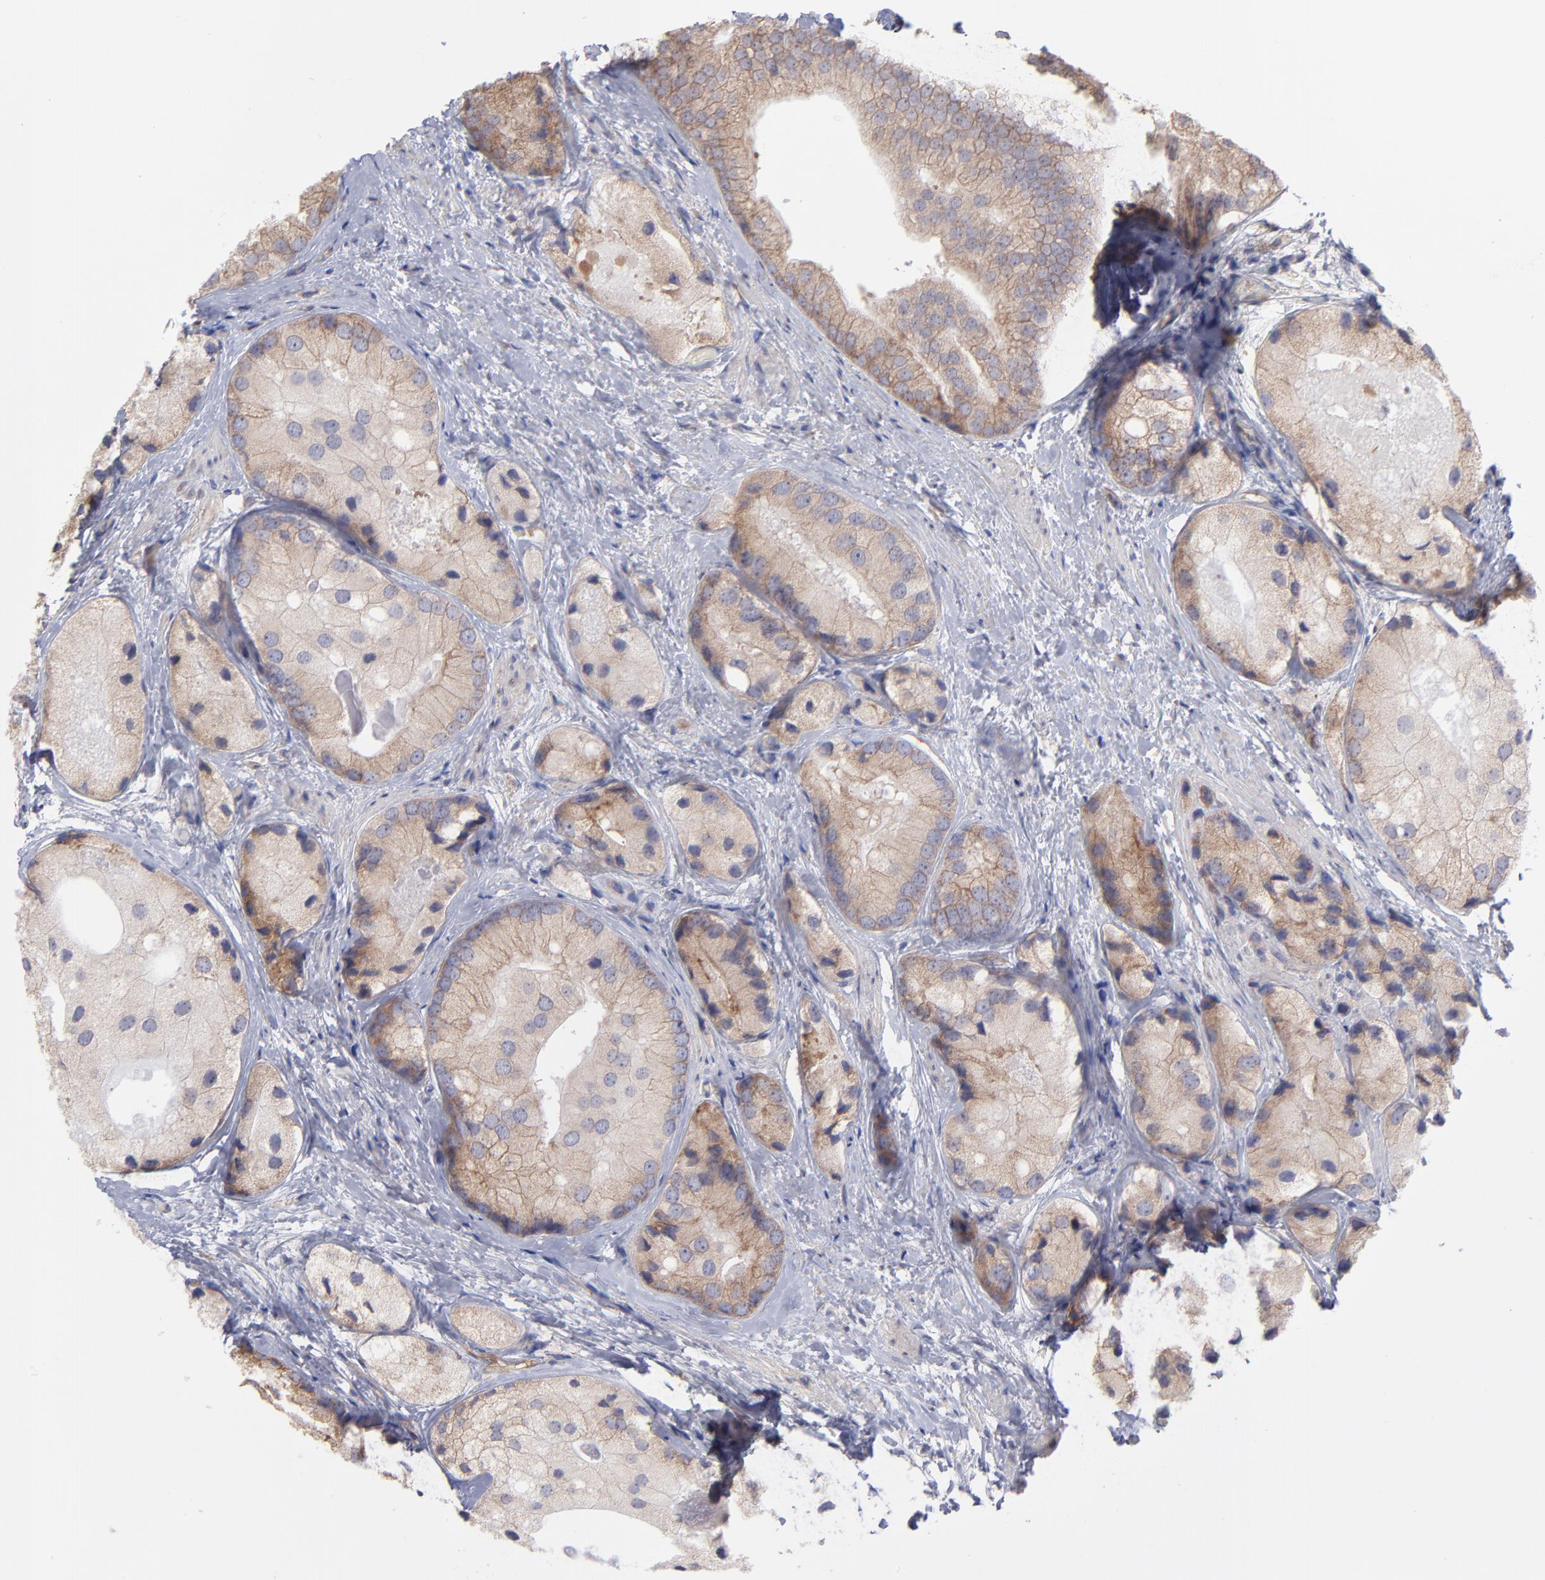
{"staining": {"intensity": "negative", "quantity": "none", "location": "none"}, "tissue": "prostate cancer", "cell_type": "Tumor cells", "image_type": "cancer", "snomed": [{"axis": "morphology", "description": "Adenocarcinoma, Low grade"}, {"axis": "topography", "description": "Prostate"}], "caption": "The micrograph displays no significant expression in tumor cells of prostate low-grade adenocarcinoma.", "gene": "RPLP0", "patient": {"sex": "male", "age": 69}}